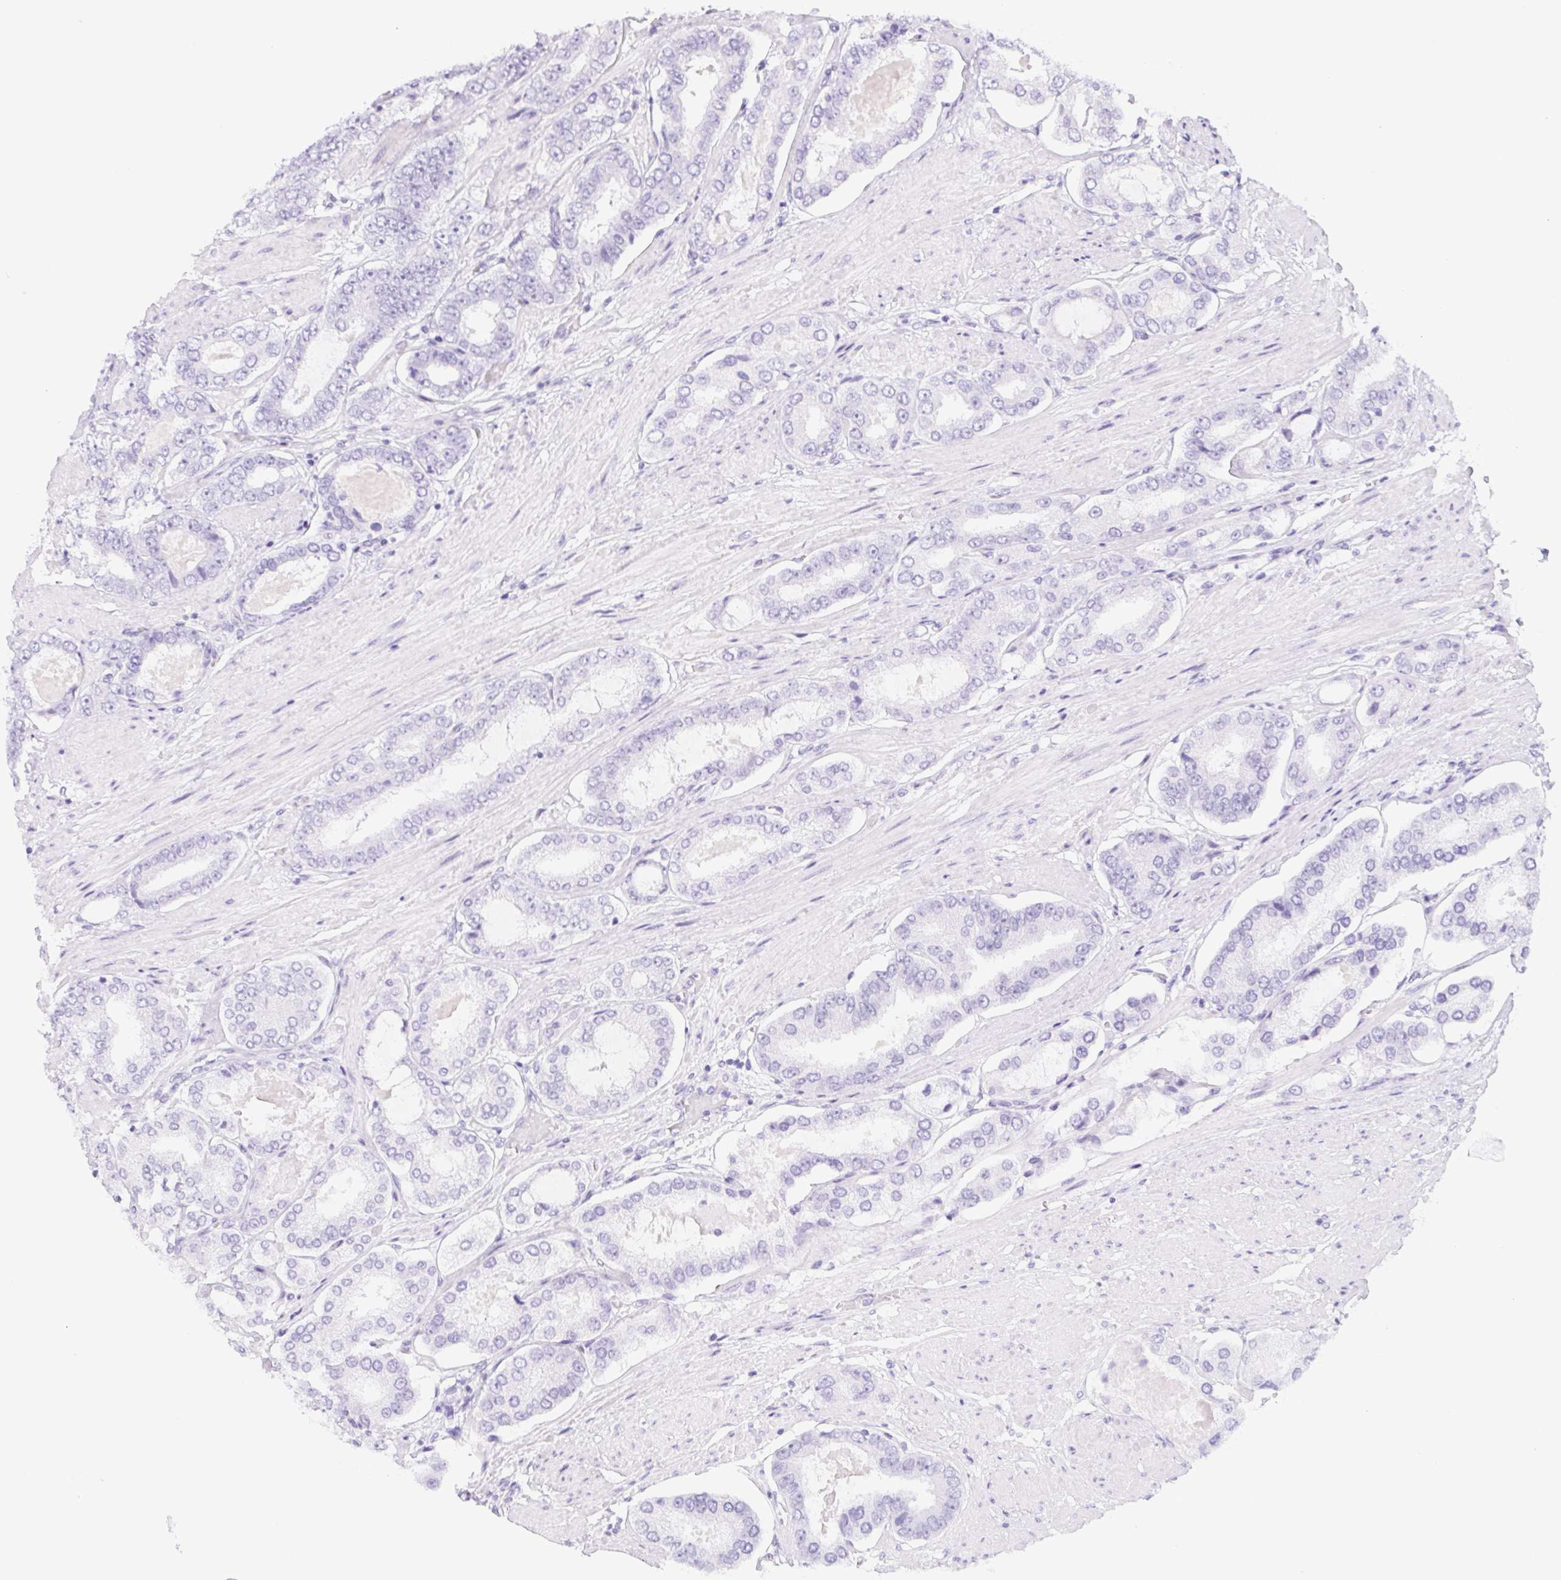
{"staining": {"intensity": "negative", "quantity": "none", "location": "none"}, "tissue": "prostate cancer", "cell_type": "Tumor cells", "image_type": "cancer", "snomed": [{"axis": "morphology", "description": "Adenocarcinoma, High grade"}, {"axis": "topography", "description": "Prostate"}], "caption": "Immunohistochemistry (IHC) photomicrograph of neoplastic tissue: prostate cancer (adenocarcinoma (high-grade)) stained with DAB (3,3'-diaminobenzidine) exhibits no significant protein positivity in tumor cells.", "gene": "CYP21A2", "patient": {"sex": "male", "age": 63}}